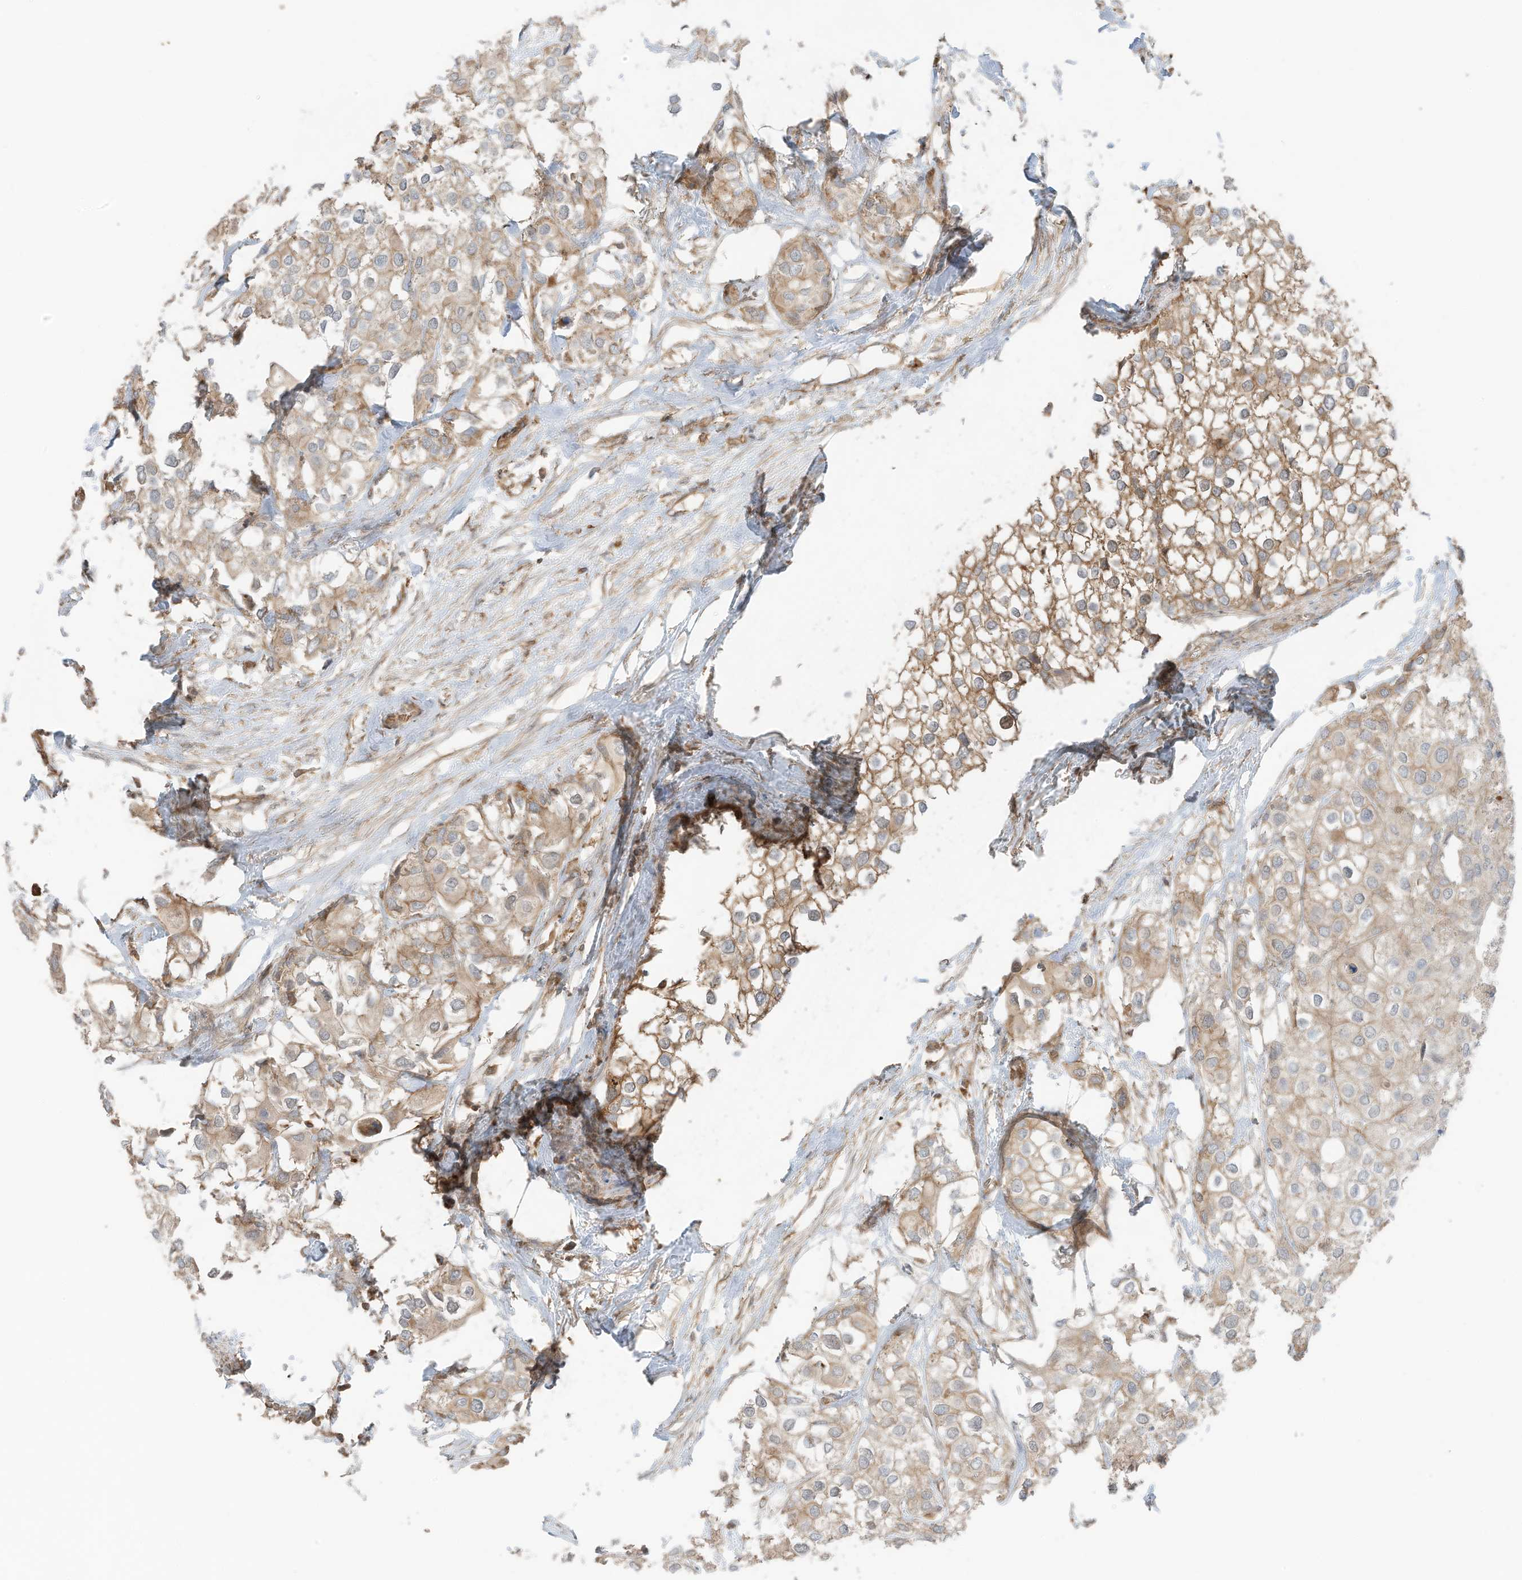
{"staining": {"intensity": "weak", "quantity": ">75%", "location": "cytoplasmic/membranous"}, "tissue": "urothelial cancer", "cell_type": "Tumor cells", "image_type": "cancer", "snomed": [{"axis": "morphology", "description": "Urothelial carcinoma, High grade"}, {"axis": "topography", "description": "Urinary bladder"}], "caption": "This photomicrograph demonstrates immunohistochemistry (IHC) staining of urothelial cancer, with low weak cytoplasmic/membranous positivity in about >75% of tumor cells.", "gene": "SLC25A12", "patient": {"sex": "male", "age": 64}}